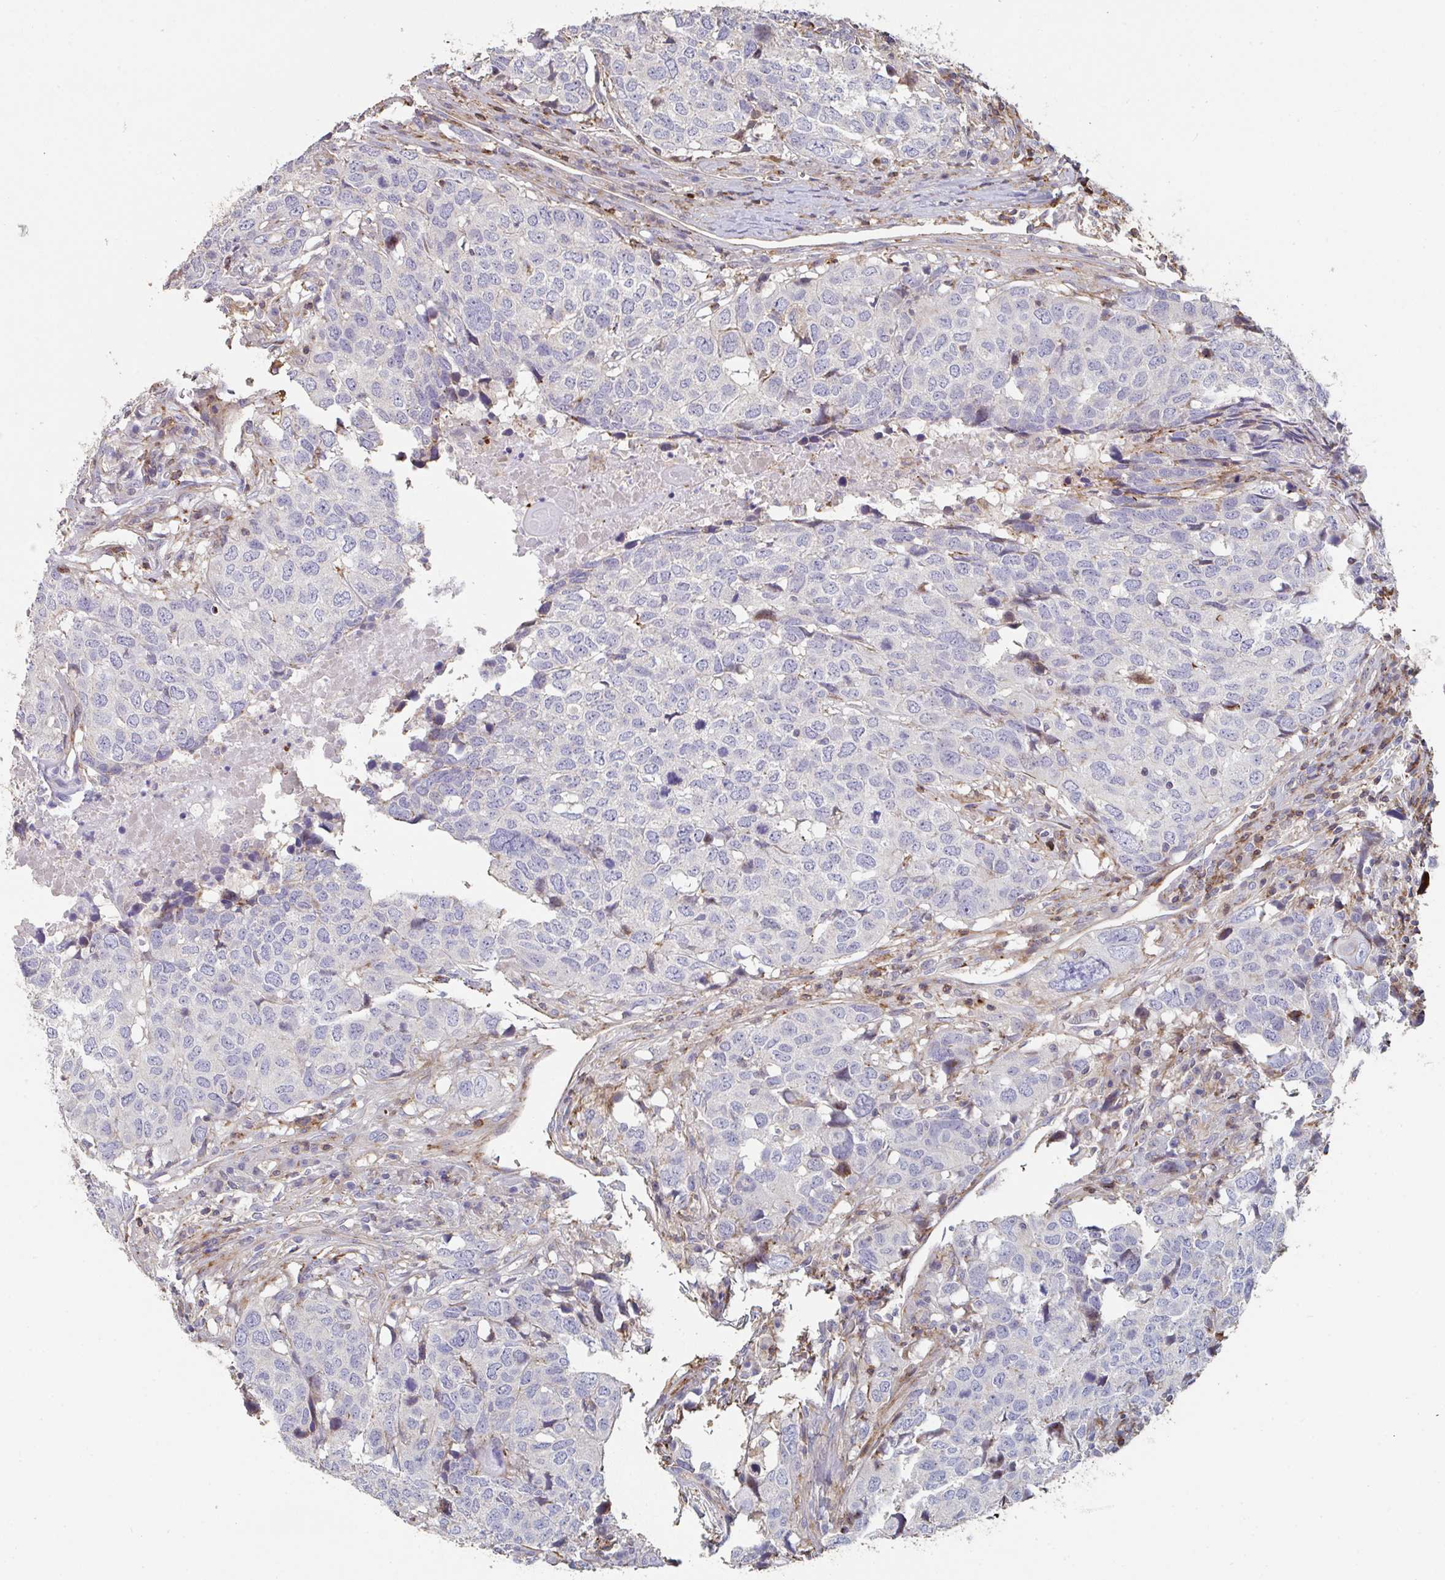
{"staining": {"intensity": "negative", "quantity": "none", "location": "none"}, "tissue": "head and neck cancer", "cell_type": "Tumor cells", "image_type": "cancer", "snomed": [{"axis": "morphology", "description": "Normal tissue, NOS"}, {"axis": "morphology", "description": "Squamous cell carcinoma, NOS"}, {"axis": "topography", "description": "Skeletal muscle"}, {"axis": "topography", "description": "Vascular tissue"}, {"axis": "topography", "description": "Peripheral nerve tissue"}, {"axis": "topography", "description": "Head-Neck"}], "caption": "An IHC photomicrograph of head and neck squamous cell carcinoma is shown. There is no staining in tumor cells of head and neck squamous cell carcinoma.", "gene": "FZD2", "patient": {"sex": "male", "age": 66}}